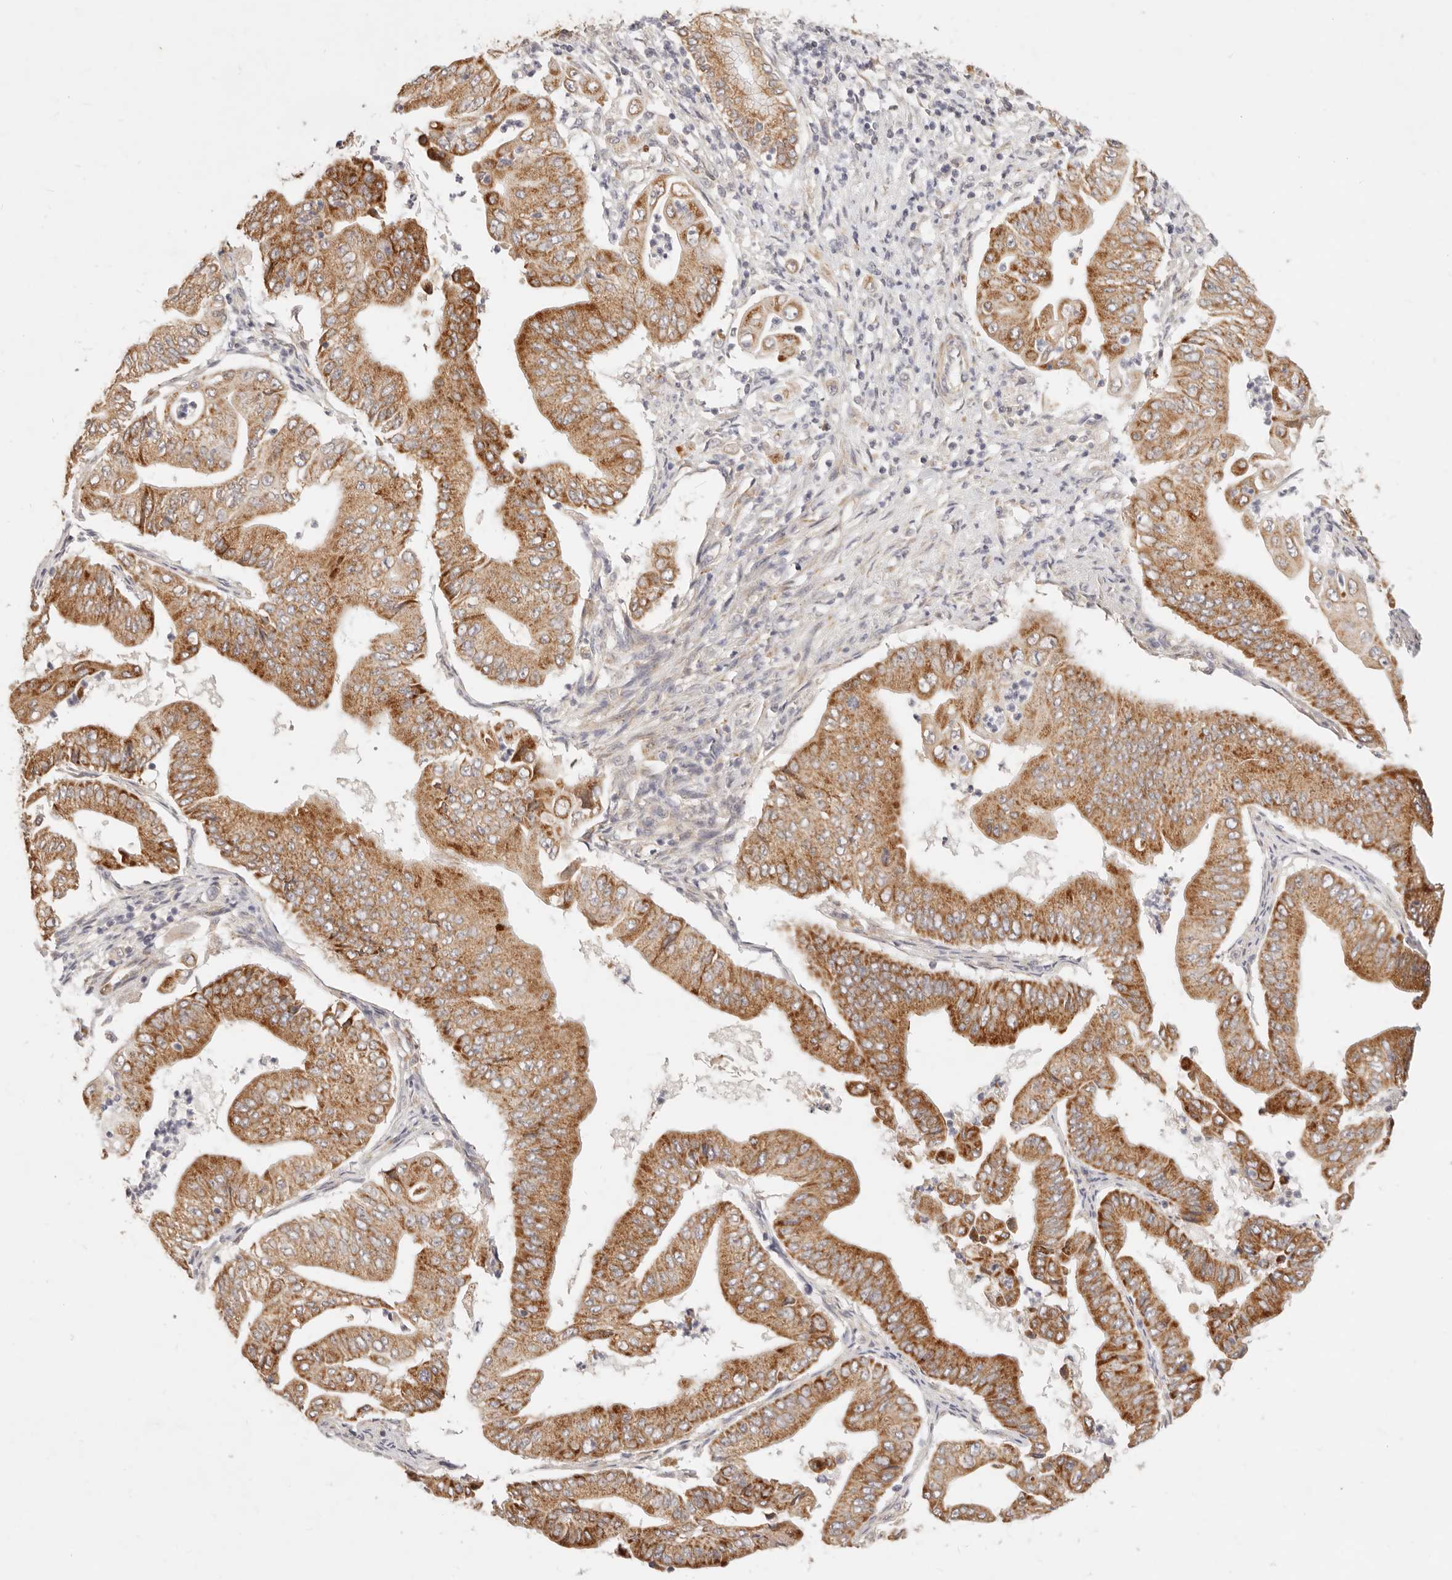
{"staining": {"intensity": "moderate", "quantity": ">75%", "location": "cytoplasmic/membranous"}, "tissue": "pancreatic cancer", "cell_type": "Tumor cells", "image_type": "cancer", "snomed": [{"axis": "morphology", "description": "Adenocarcinoma, NOS"}, {"axis": "topography", "description": "Pancreas"}], "caption": "Protein expression analysis of human pancreatic cancer reveals moderate cytoplasmic/membranous expression in approximately >75% of tumor cells.", "gene": "RUBCNL", "patient": {"sex": "female", "age": 77}}